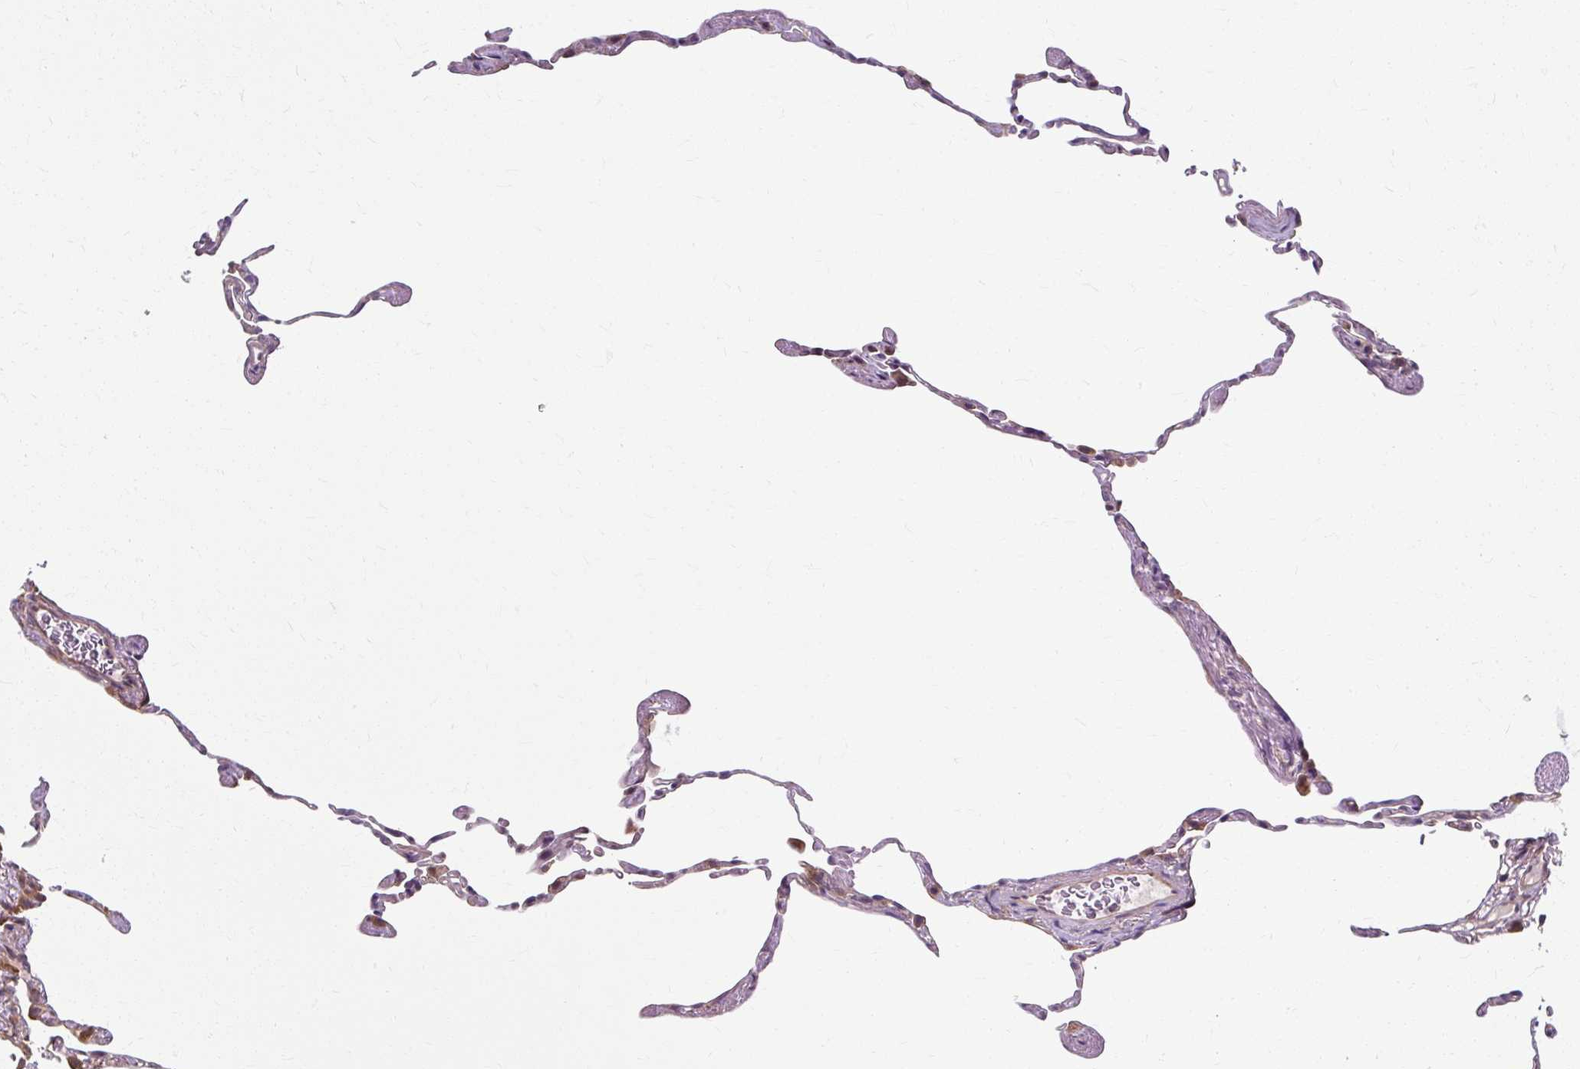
{"staining": {"intensity": "weak", "quantity": "25%-75%", "location": "cytoplasmic/membranous,nuclear"}, "tissue": "lung", "cell_type": "Alveolar cells", "image_type": "normal", "snomed": [{"axis": "morphology", "description": "Normal tissue, NOS"}, {"axis": "topography", "description": "Lung"}], "caption": "Protein staining displays weak cytoplasmic/membranous,nuclear expression in about 25%-75% of alveolar cells in benign lung.", "gene": "ZNF555", "patient": {"sex": "female", "age": 57}}